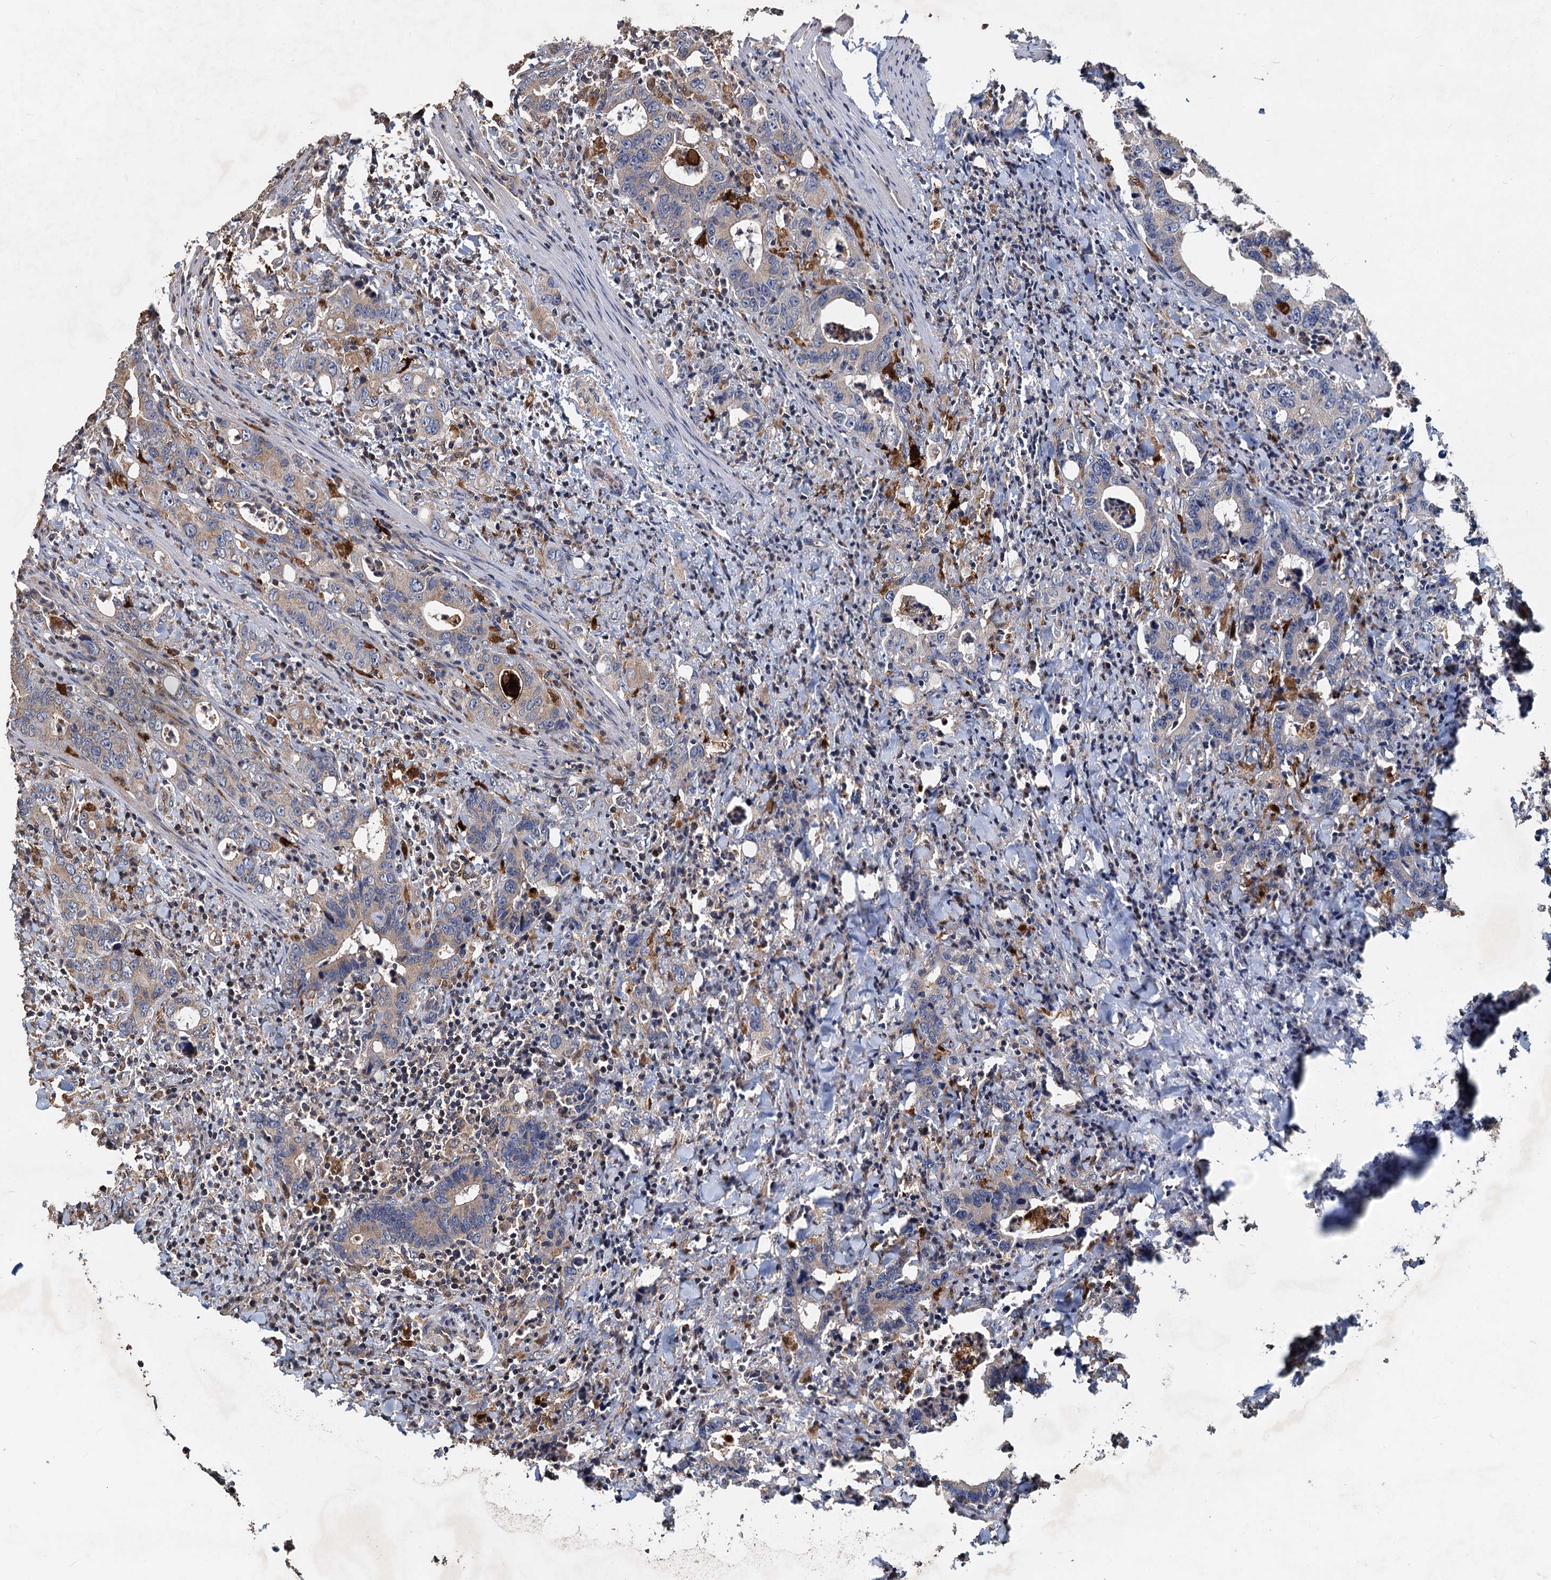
{"staining": {"intensity": "weak", "quantity": "<25%", "location": "cytoplasmic/membranous"}, "tissue": "colorectal cancer", "cell_type": "Tumor cells", "image_type": "cancer", "snomed": [{"axis": "morphology", "description": "Adenocarcinoma, NOS"}, {"axis": "topography", "description": "Colon"}], "caption": "Image shows no significant protein positivity in tumor cells of colorectal cancer (adenocarcinoma).", "gene": "SDS", "patient": {"sex": "female", "age": 75}}